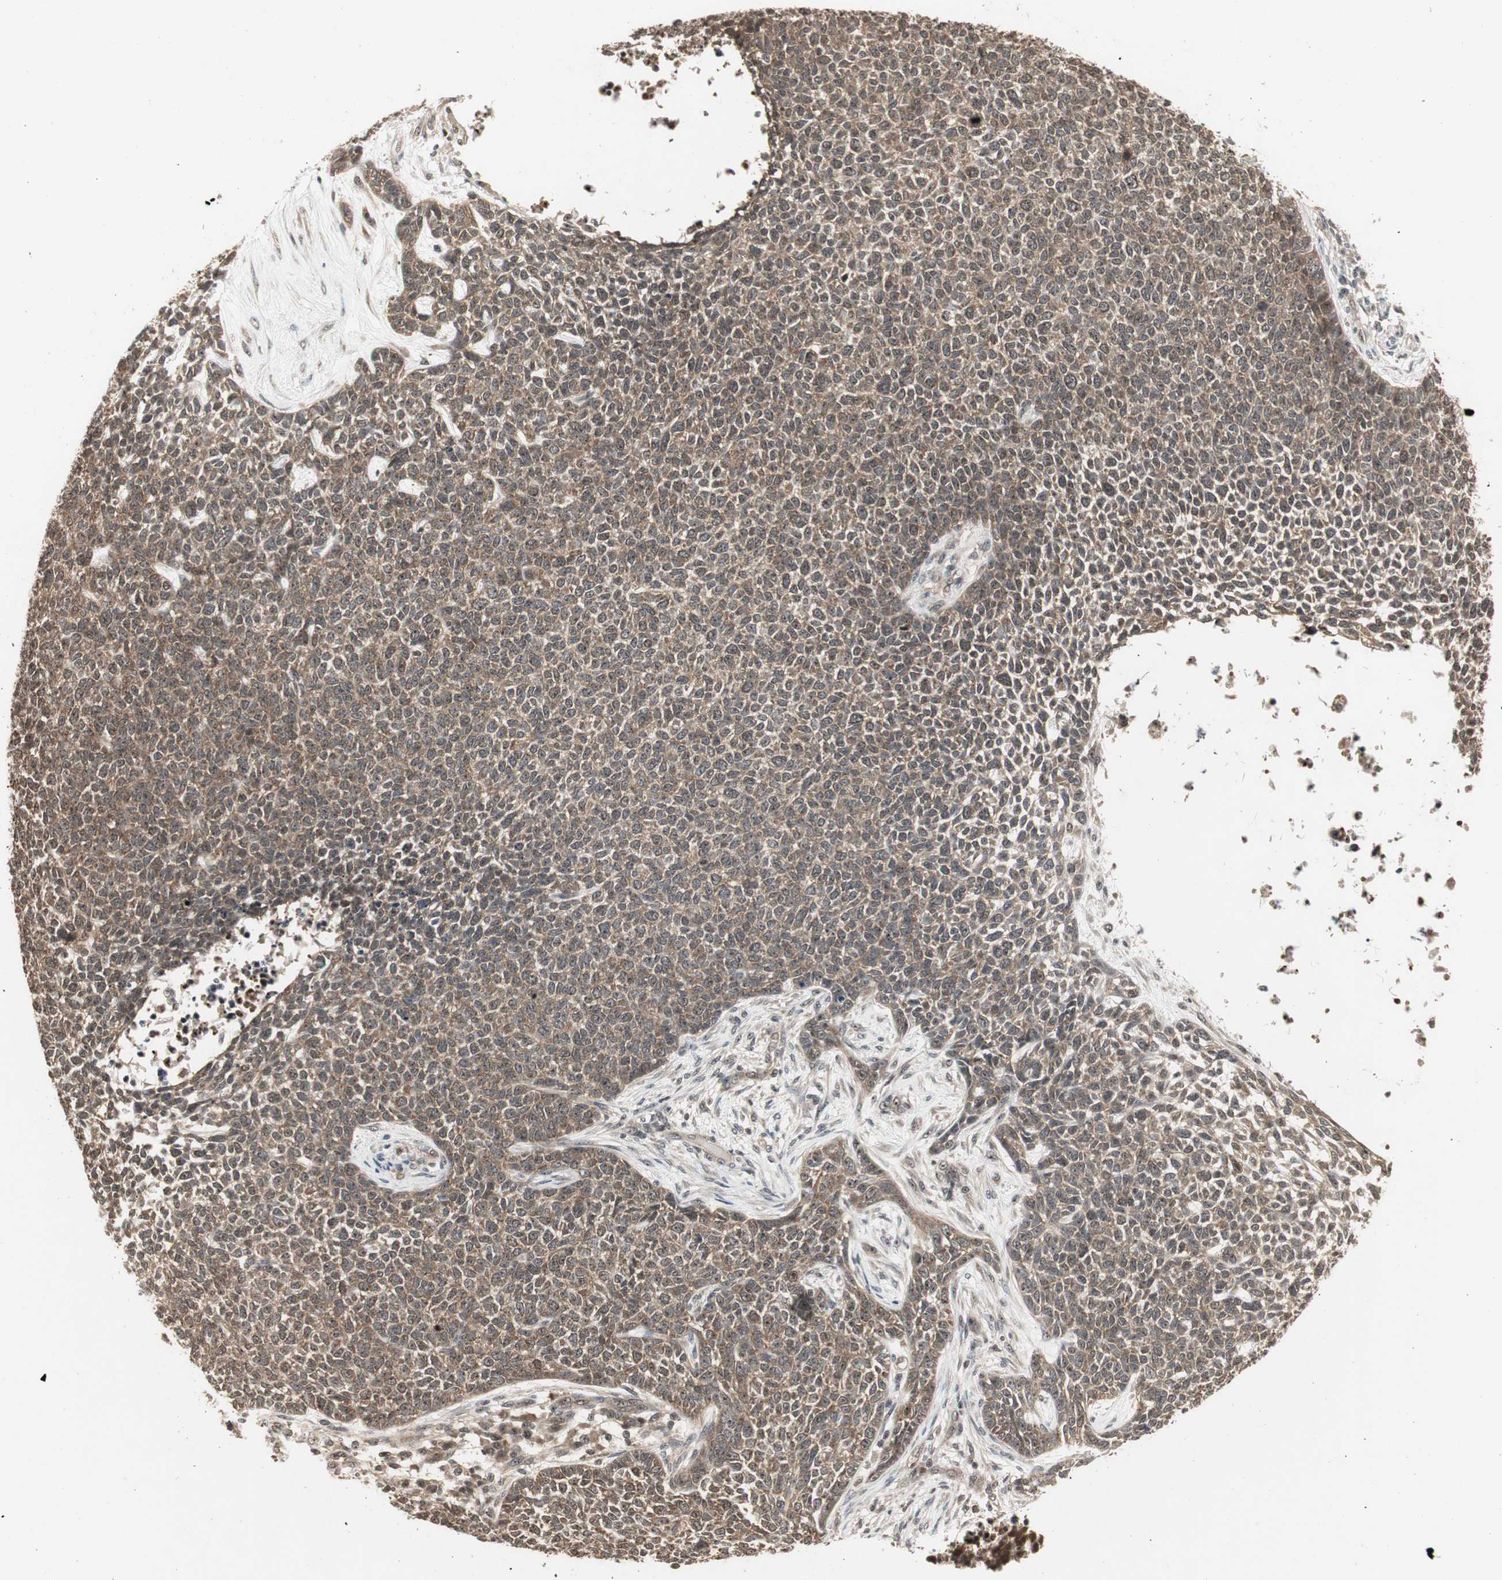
{"staining": {"intensity": "moderate", "quantity": ">75%", "location": "cytoplasmic/membranous,nuclear"}, "tissue": "skin cancer", "cell_type": "Tumor cells", "image_type": "cancer", "snomed": [{"axis": "morphology", "description": "Basal cell carcinoma"}, {"axis": "topography", "description": "Skin"}], "caption": "Human skin cancer (basal cell carcinoma) stained with a protein marker reveals moderate staining in tumor cells.", "gene": "CSNK2B", "patient": {"sex": "female", "age": 84}}